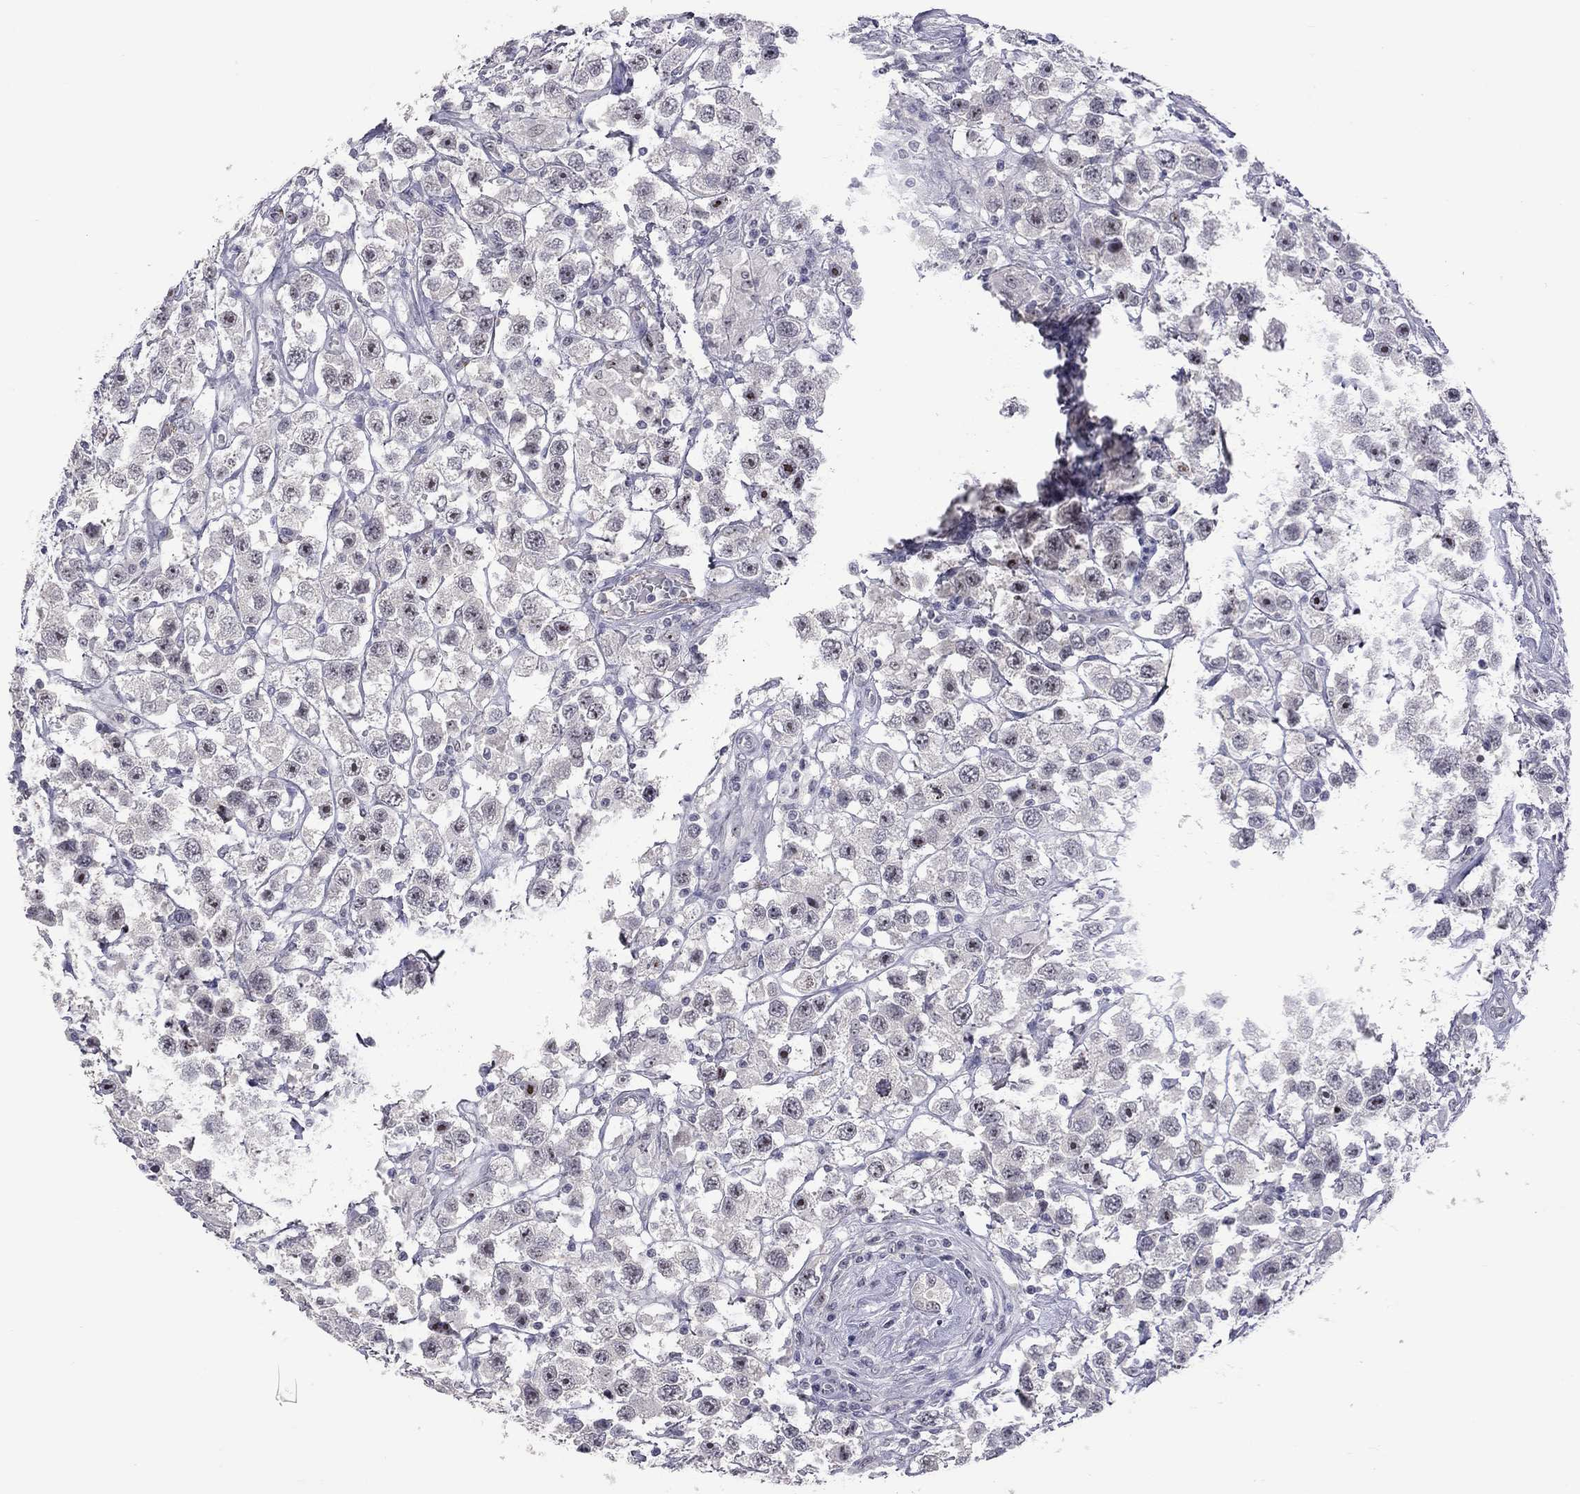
{"staining": {"intensity": "moderate", "quantity": "<25%", "location": "nuclear"}, "tissue": "testis cancer", "cell_type": "Tumor cells", "image_type": "cancer", "snomed": [{"axis": "morphology", "description": "Seminoma, NOS"}, {"axis": "topography", "description": "Testis"}], "caption": "An image of human seminoma (testis) stained for a protein reveals moderate nuclear brown staining in tumor cells.", "gene": "GSG1L", "patient": {"sex": "male", "age": 45}}